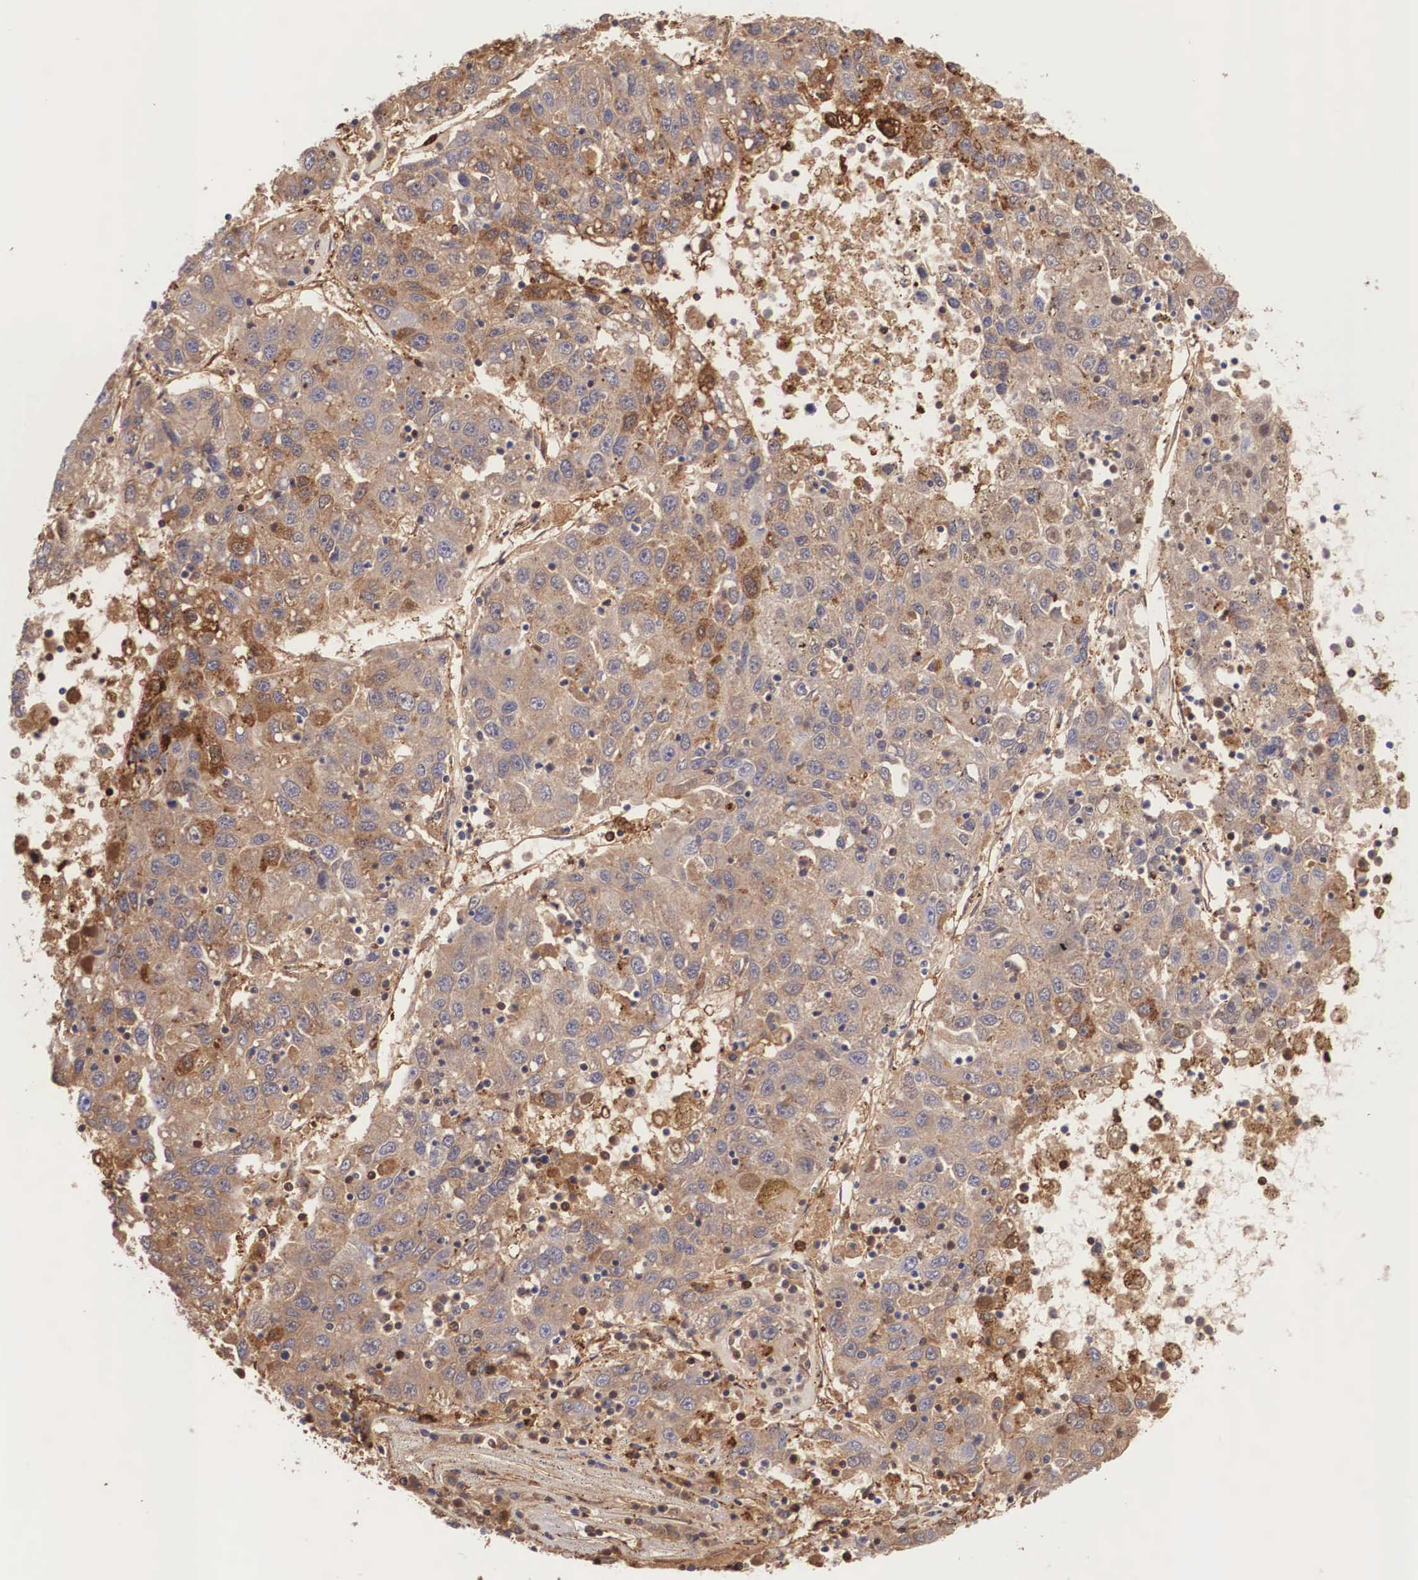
{"staining": {"intensity": "moderate", "quantity": ">75%", "location": "cytoplasmic/membranous"}, "tissue": "liver cancer", "cell_type": "Tumor cells", "image_type": "cancer", "snomed": [{"axis": "morphology", "description": "Carcinoma, Hepatocellular, NOS"}, {"axis": "topography", "description": "Liver"}], "caption": "High-magnification brightfield microscopy of liver cancer (hepatocellular carcinoma) stained with DAB (brown) and counterstained with hematoxylin (blue). tumor cells exhibit moderate cytoplasmic/membranous positivity is seen in approximately>75% of cells.", "gene": "LGALS1", "patient": {"sex": "male", "age": 49}}